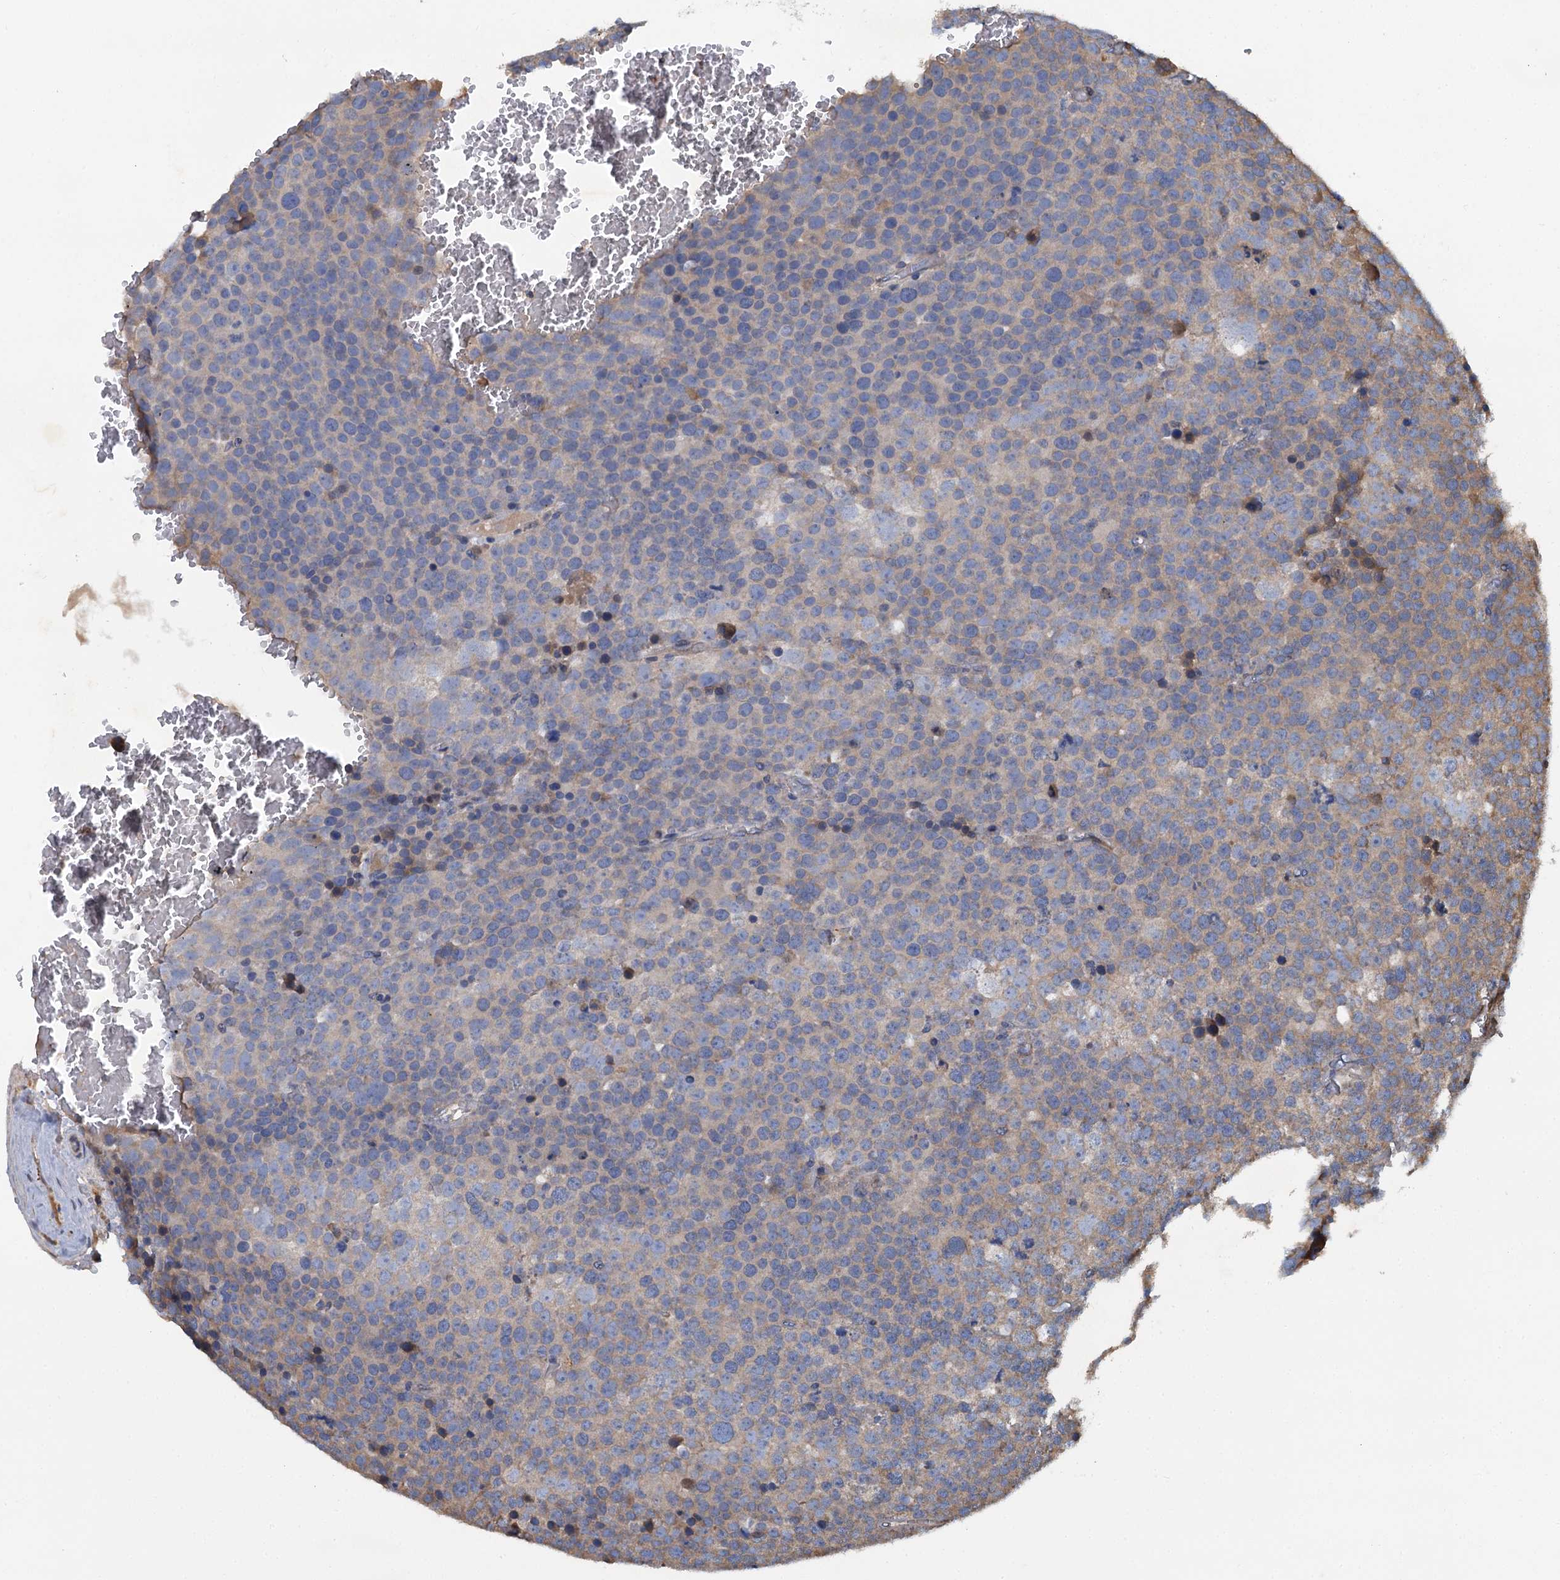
{"staining": {"intensity": "moderate", "quantity": "25%-75%", "location": "cytoplasmic/membranous"}, "tissue": "testis cancer", "cell_type": "Tumor cells", "image_type": "cancer", "snomed": [{"axis": "morphology", "description": "Seminoma, NOS"}, {"axis": "topography", "description": "Testis"}], "caption": "An immunohistochemistry (IHC) micrograph of neoplastic tissue is shown. Protein staining in brown shows moderate cytoplasmic/membranous positivity in testis cancer (seminoma) within tumor cells. (DAB = brown stain, brightfield microscopy at high magnification).", "gene": "LINS1", "patient": {"sex": "male", "age": 71}}